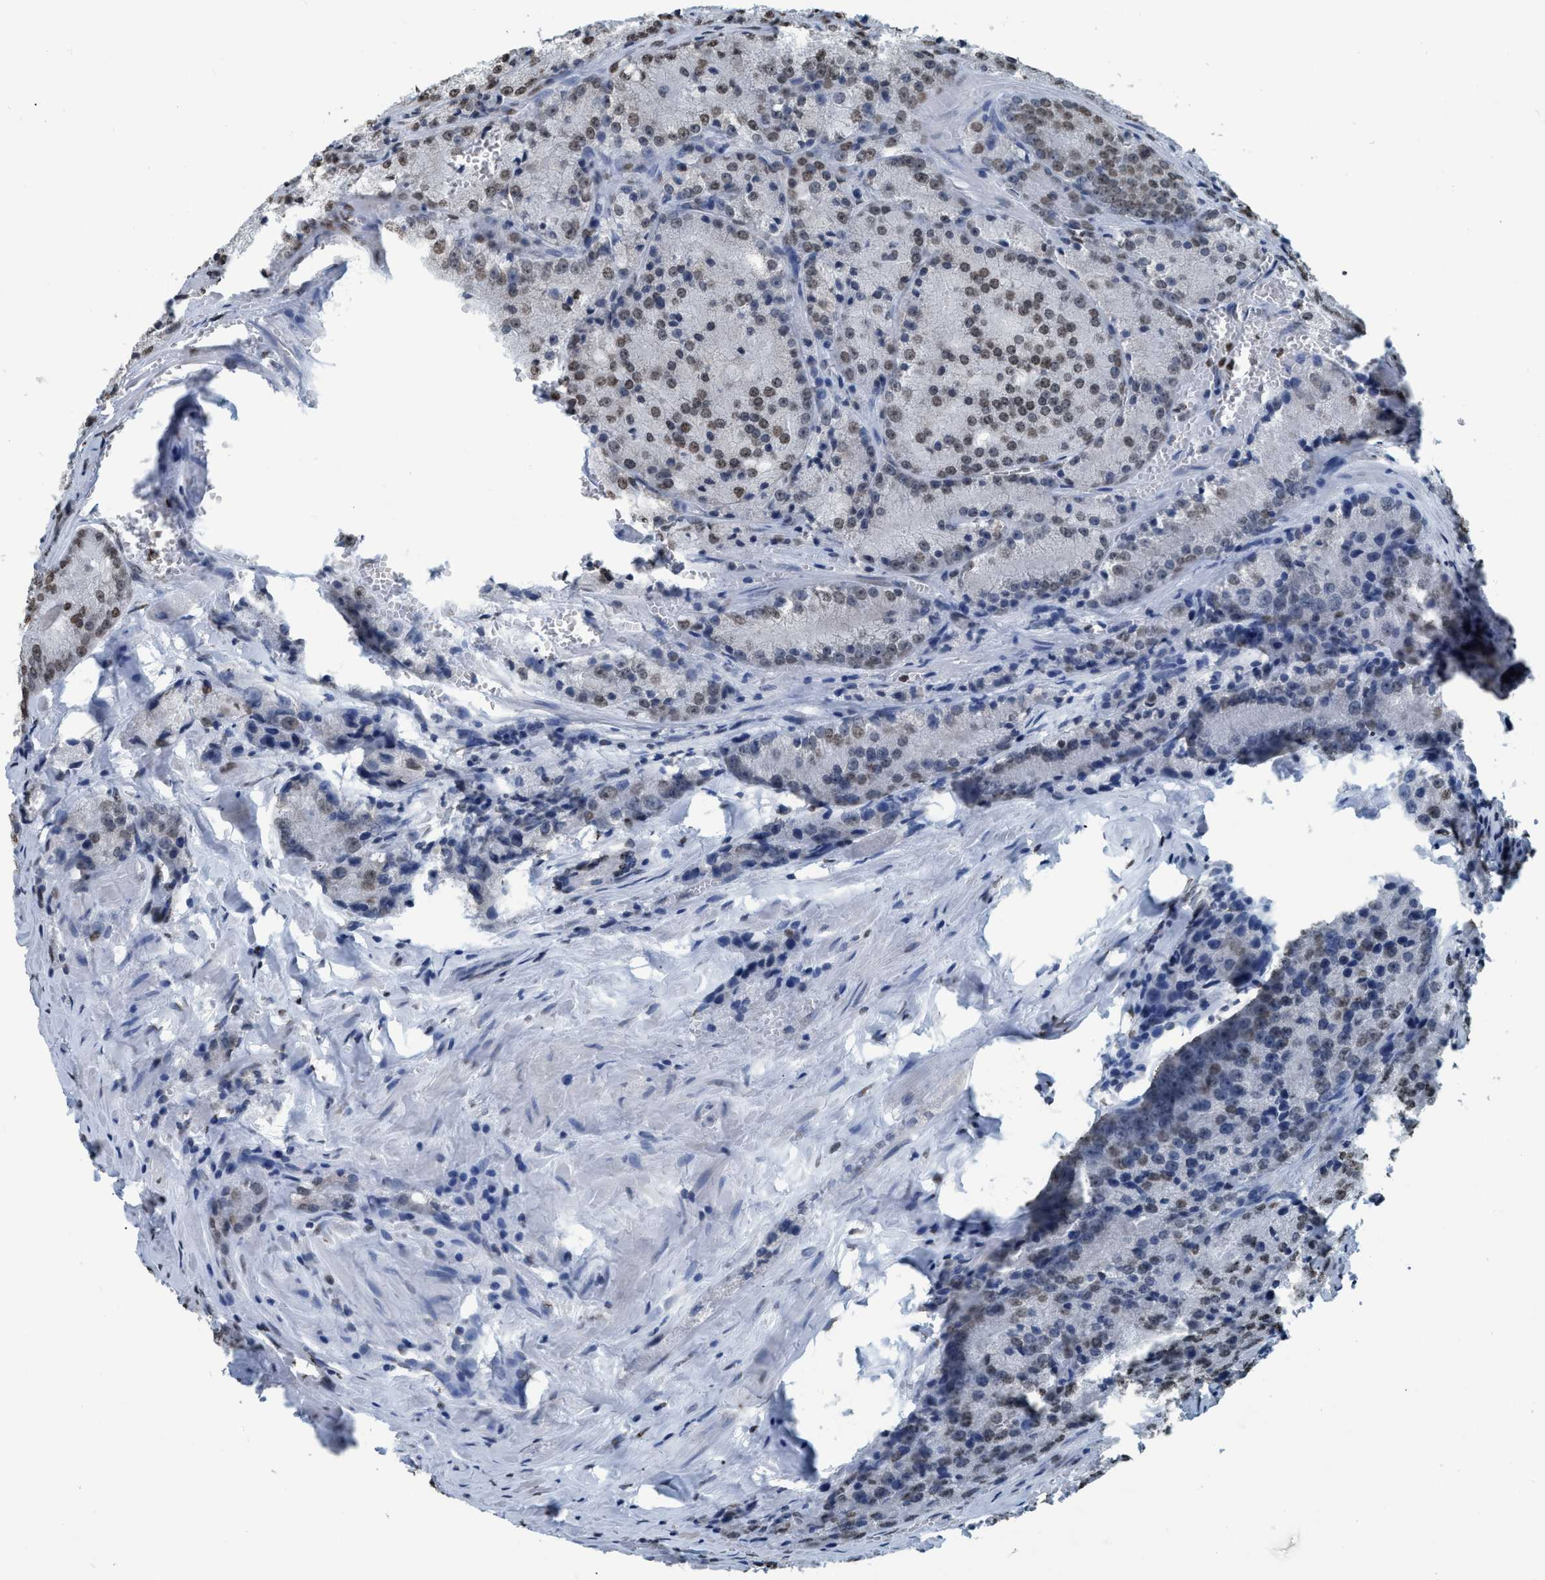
{"staining": {"intensity": "weak", "quantity": ">75%", "location": "nuclear"}, "tissue": "prostate cancer", "cell_type": "Tumor cells", "image_type": "cancer", "snomed": [{"axis": "morphology", "description": "Adenocarcinoma, Low grade"}, {"axis": "topography", "description": "Prostate"}], "caption": "An IHC histopathology image of neoplastic tissue is shown. Protein staining in brown shows weak nuclear positivity in adenocarcinoma (low-grade) (prostate) within tumor cells. (DAB = brown stain, brightfield microscopy at high magnification).", "gene": "CCNE2", "patient": {"sex": "male", "age": 64}}